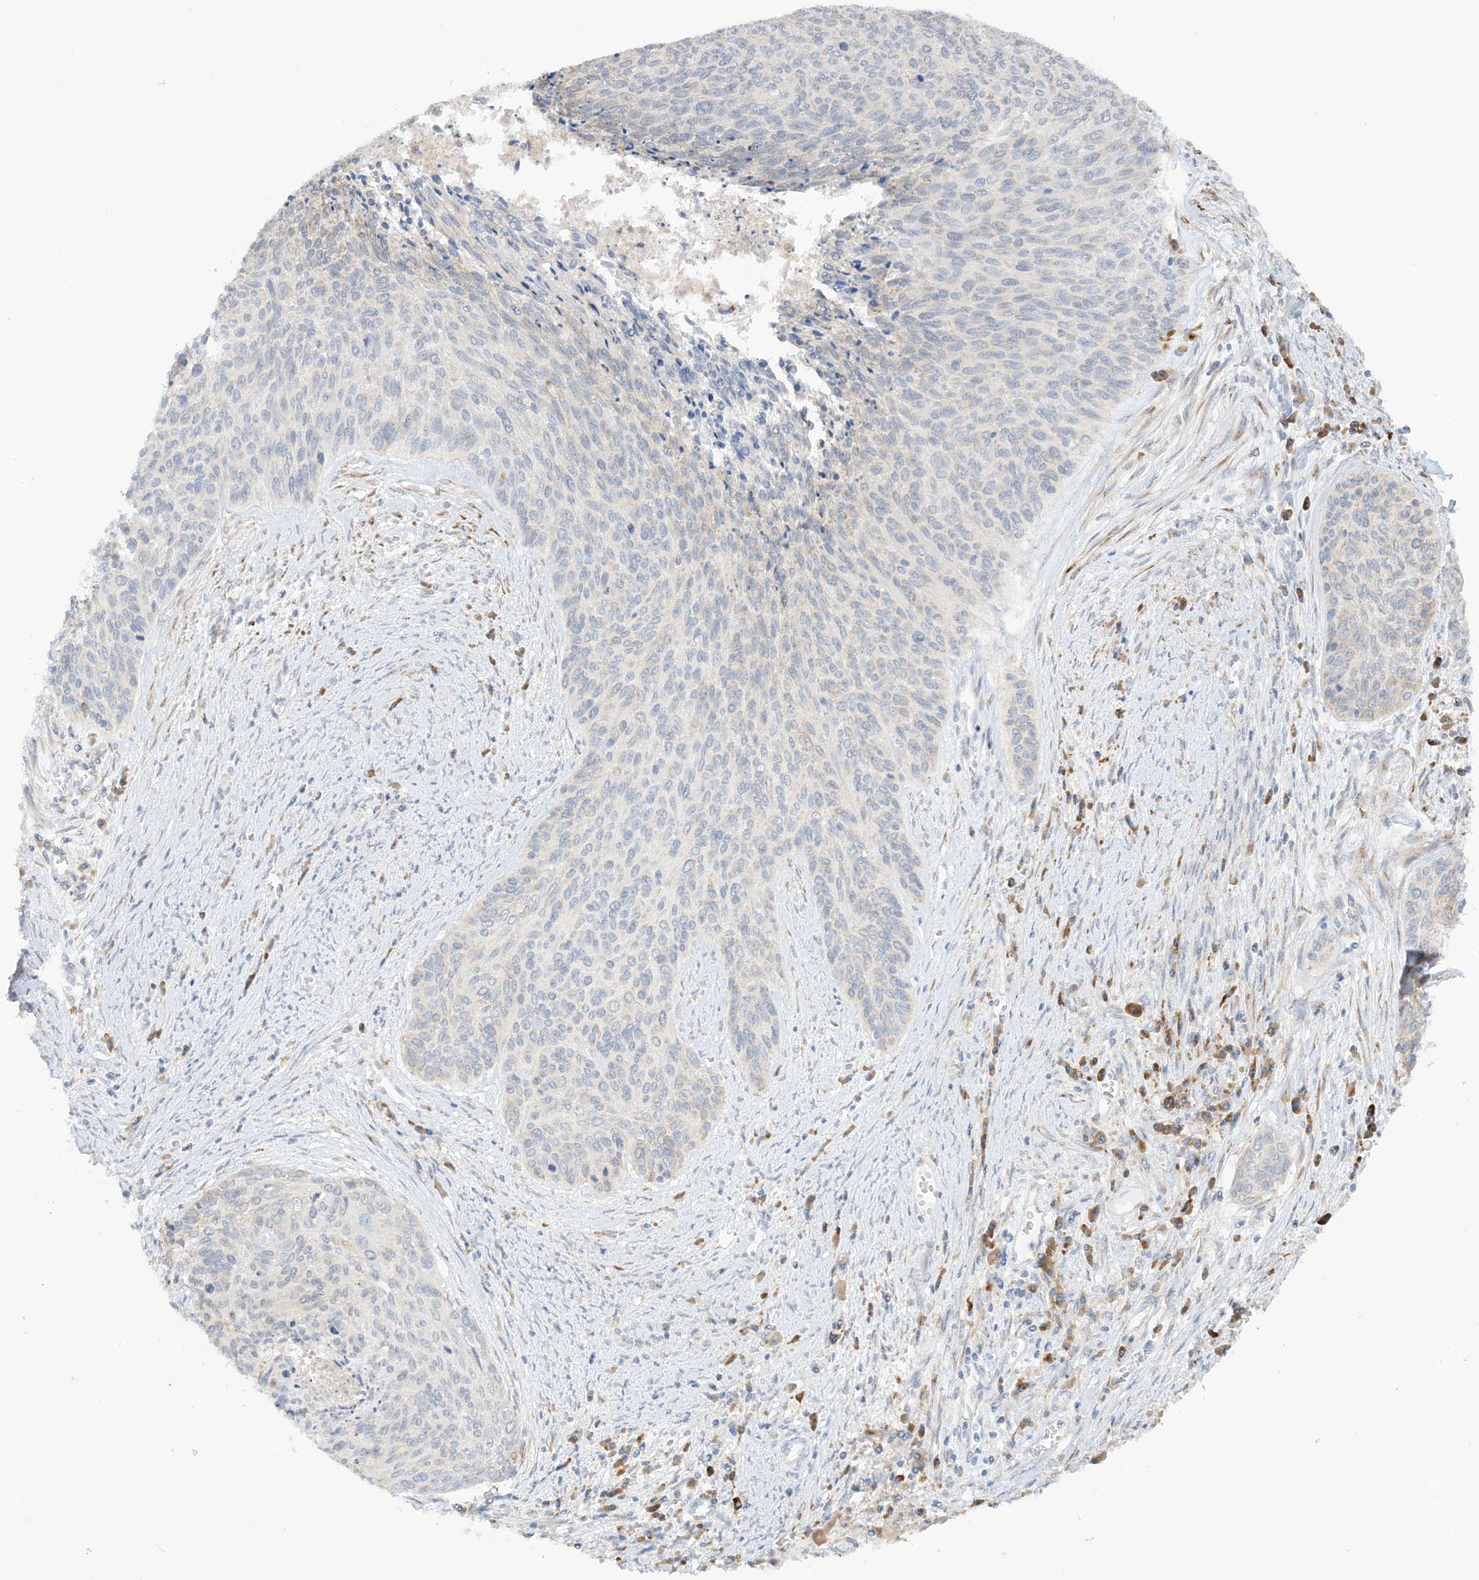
{"staining": {"intensity": "negative", "quantity": "none", "location": "none"}, "tissue": "cervical cancer", "cell_type": "Tumor cells", "image_type": "cancer", "snomed": [{"axis": "morphology", "description": "Squamous cell carcinoma, NOS"}, {"axis": "topography", "description": "Cervix"}], "caption": "Tumor cells are negative for protein expression in human cervical cancer.", "gene": "LOXL3", "patient": {"sex": "female", "age": 55}}